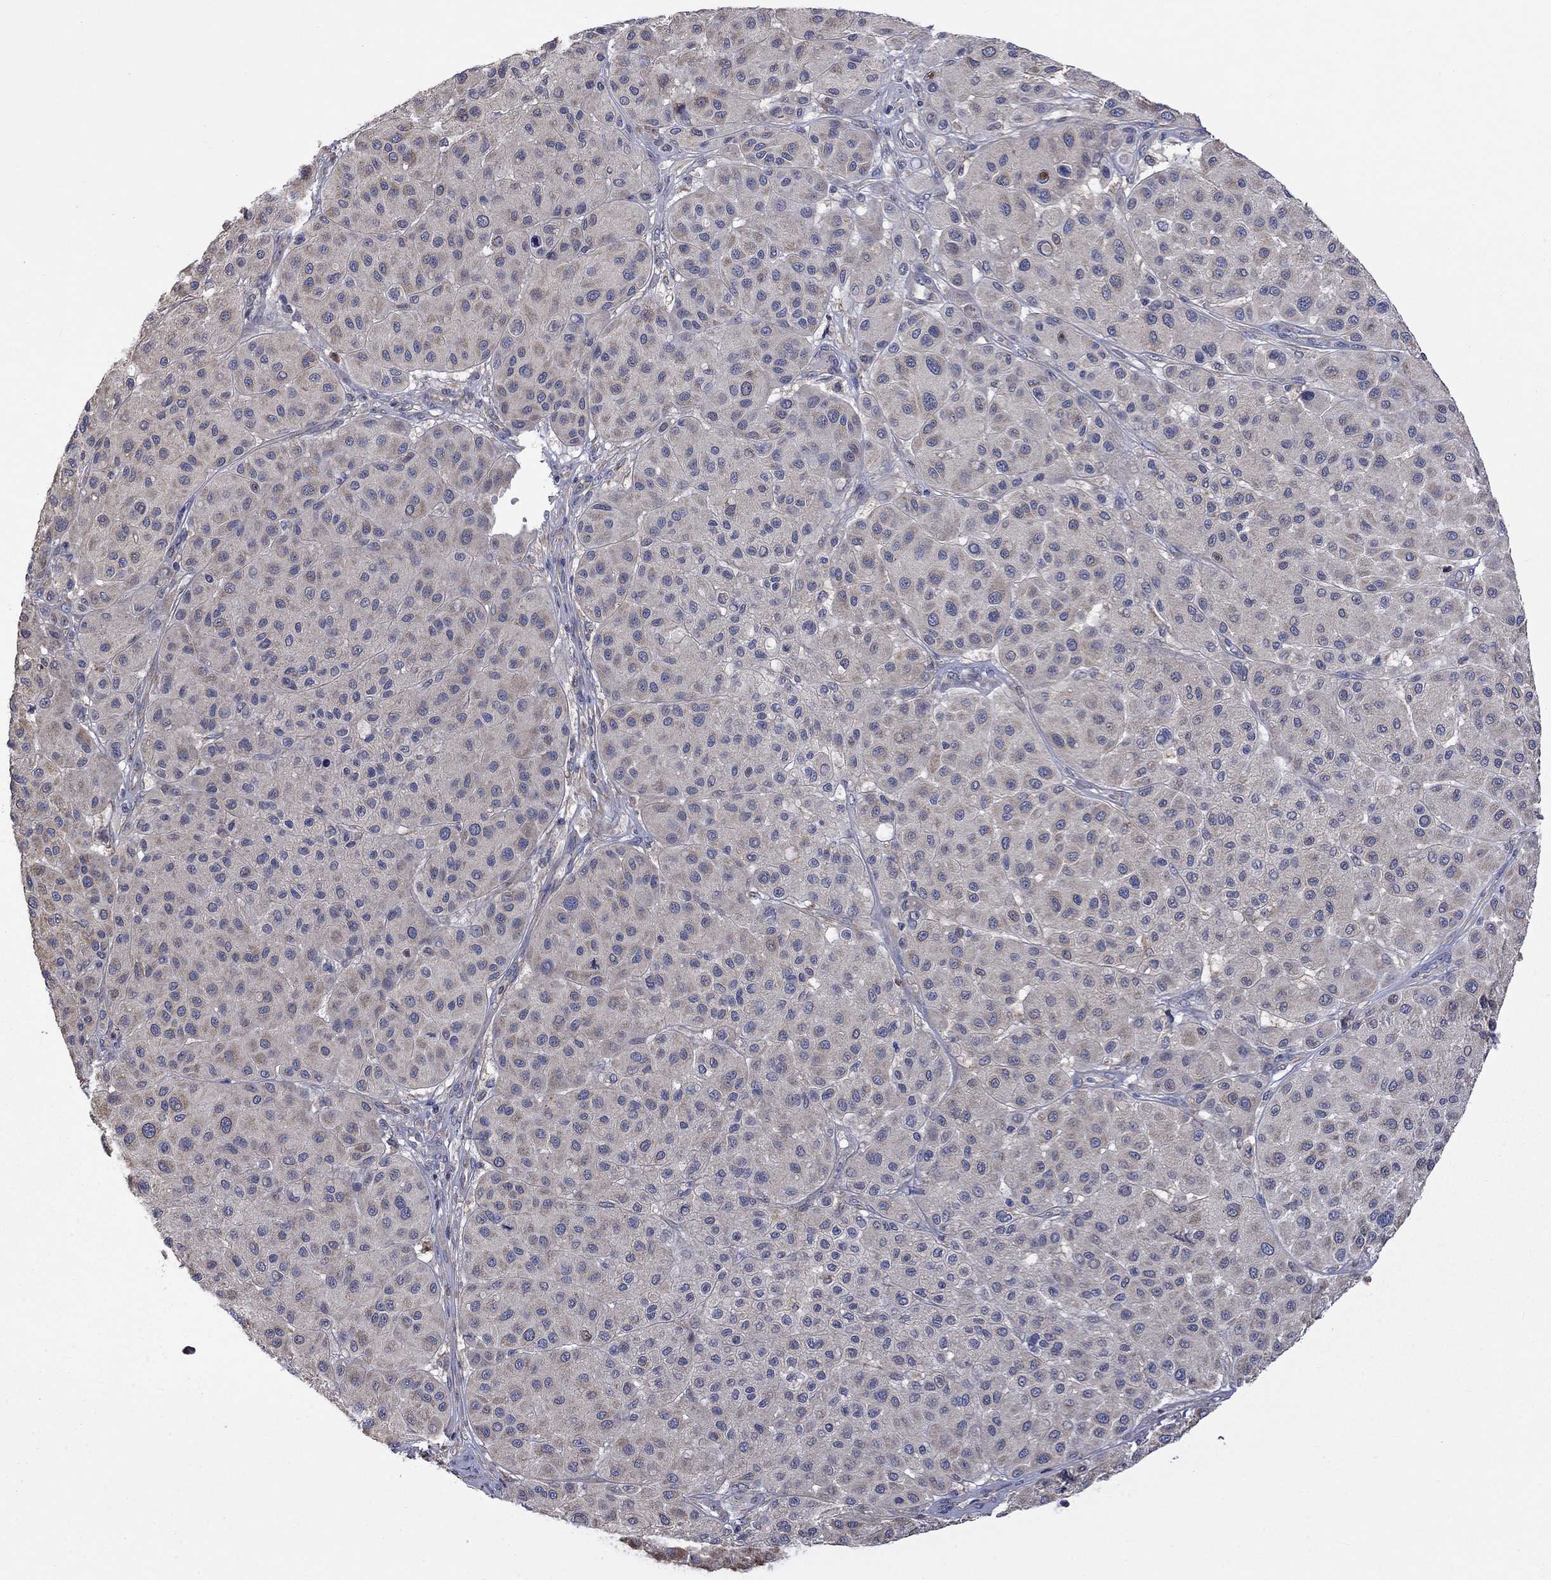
{"staining": {"intensity": "moderate", "quantity": "<25%", "location": "cytoplasmic/membranous"}, "tissue": "melanoma", "cell_type": "Tumor cells", "image_type": "cancer", "snomed": [{"axis": "morphology", "description": "Malignant melanoma, Metastatic site"}, {"axis": "topography", "description": "Smooth muscle"}], "caption": "DAB immunohistochemical staining of melanoma reveals moderate cytoplasmic/membranous protein positivity in about <25% of tumor cells.", "gene": "CAMKK2", "patient": {"sex": "male", "age": 41}}